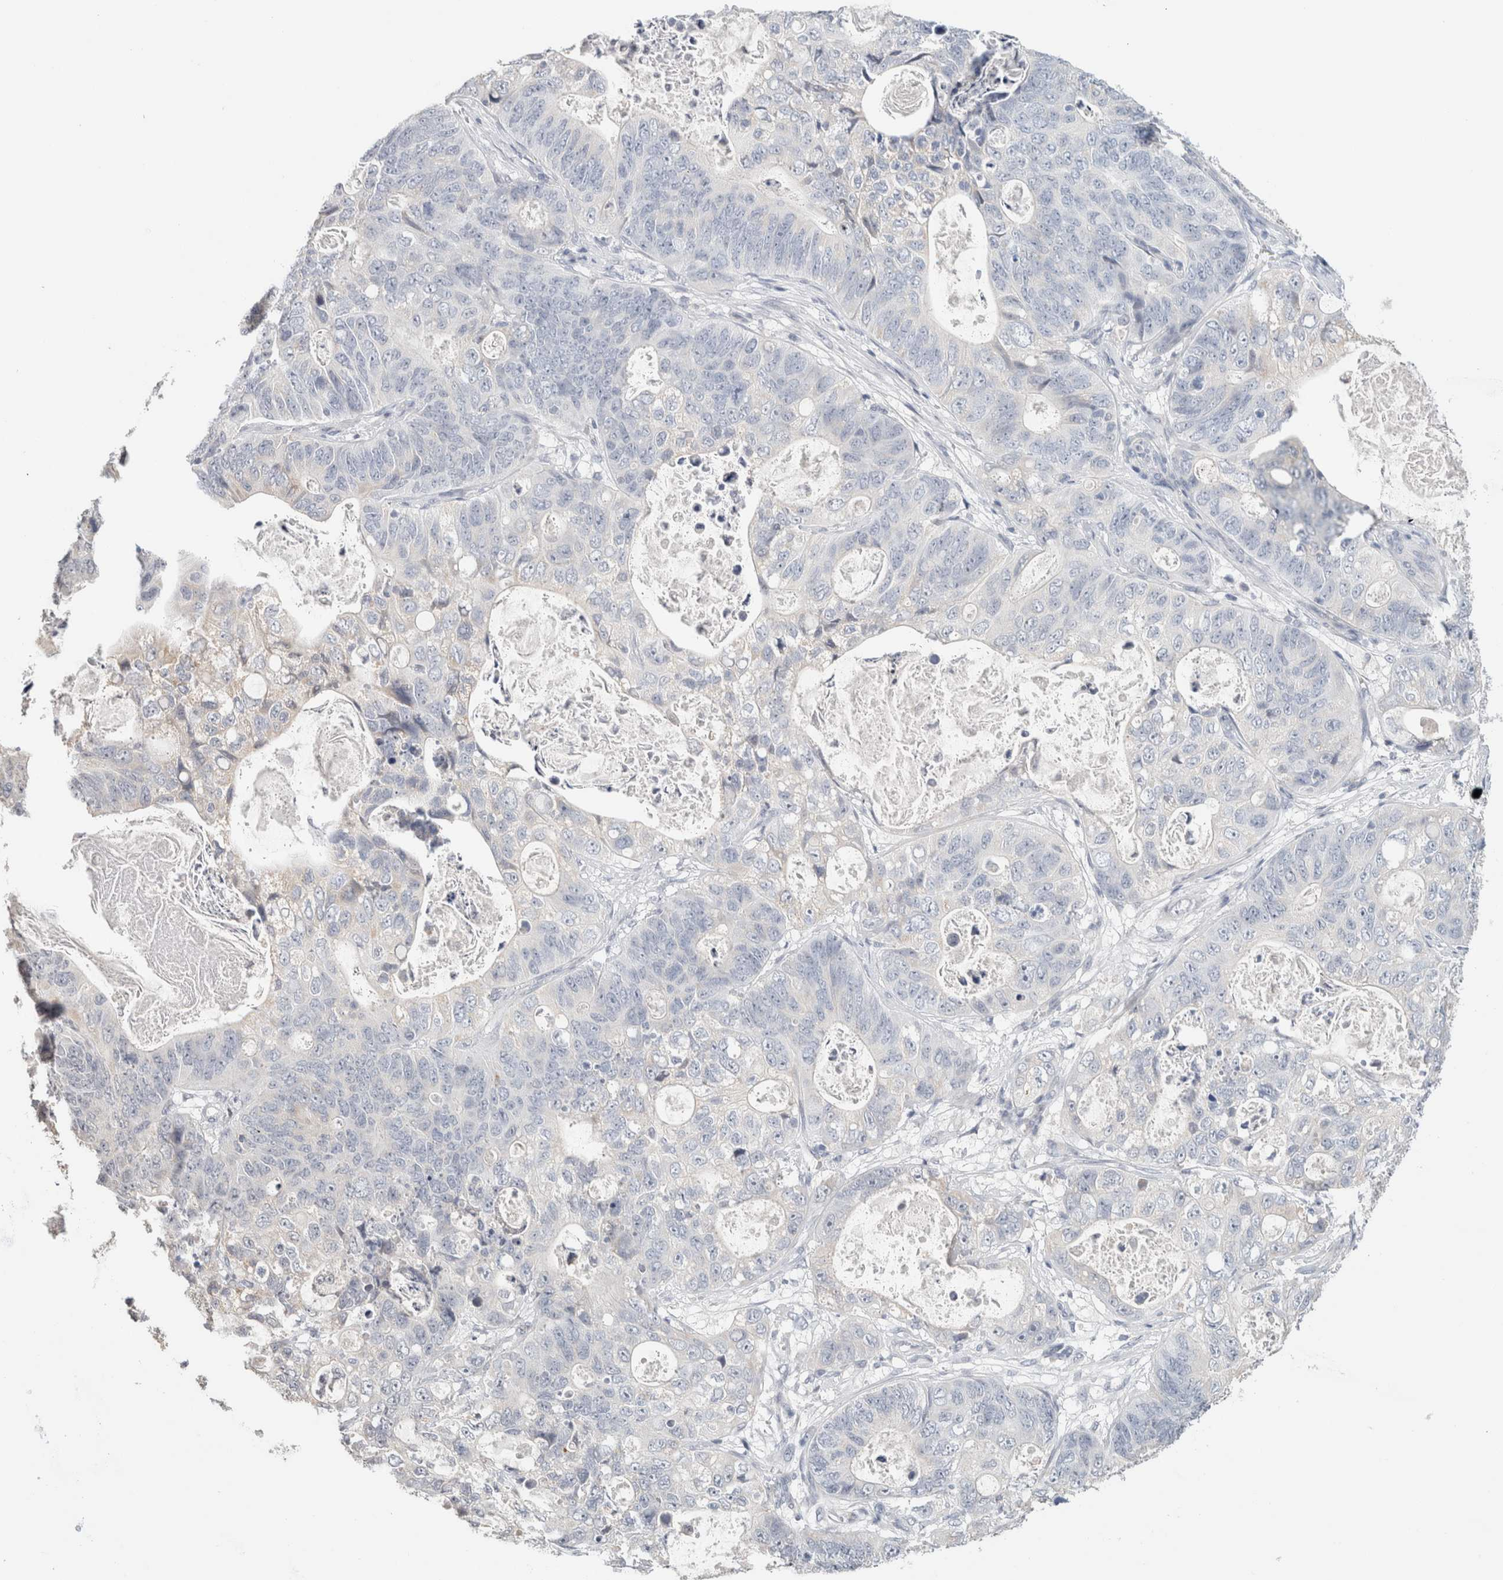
{"staining": {"intensity": "negative", "quantity": "none", "location": "none"}, "tissue": "stomach cancer", "cell_type": "Tumor cells", "image_type": "cancer", "snomed": [{"axis": "morphology", "description": "Normal tissue, NOS"}, {"axis": "morphology", "description": "Adenocarcinoma, NOS"}, {"axis": "topography", "description": "Stomach"}], "caption": "IHC histopathology image of neoplastic tissue: human stomach cancer (adenocarcinoma) stained with DAB shows no significant protein staining in tumor cells. (Brightfield microscopy of DAB immunohistochemistry (IHC) at high magnification).", "gene": "CRAT", "patient": {"sex": "female", "age": 89}}